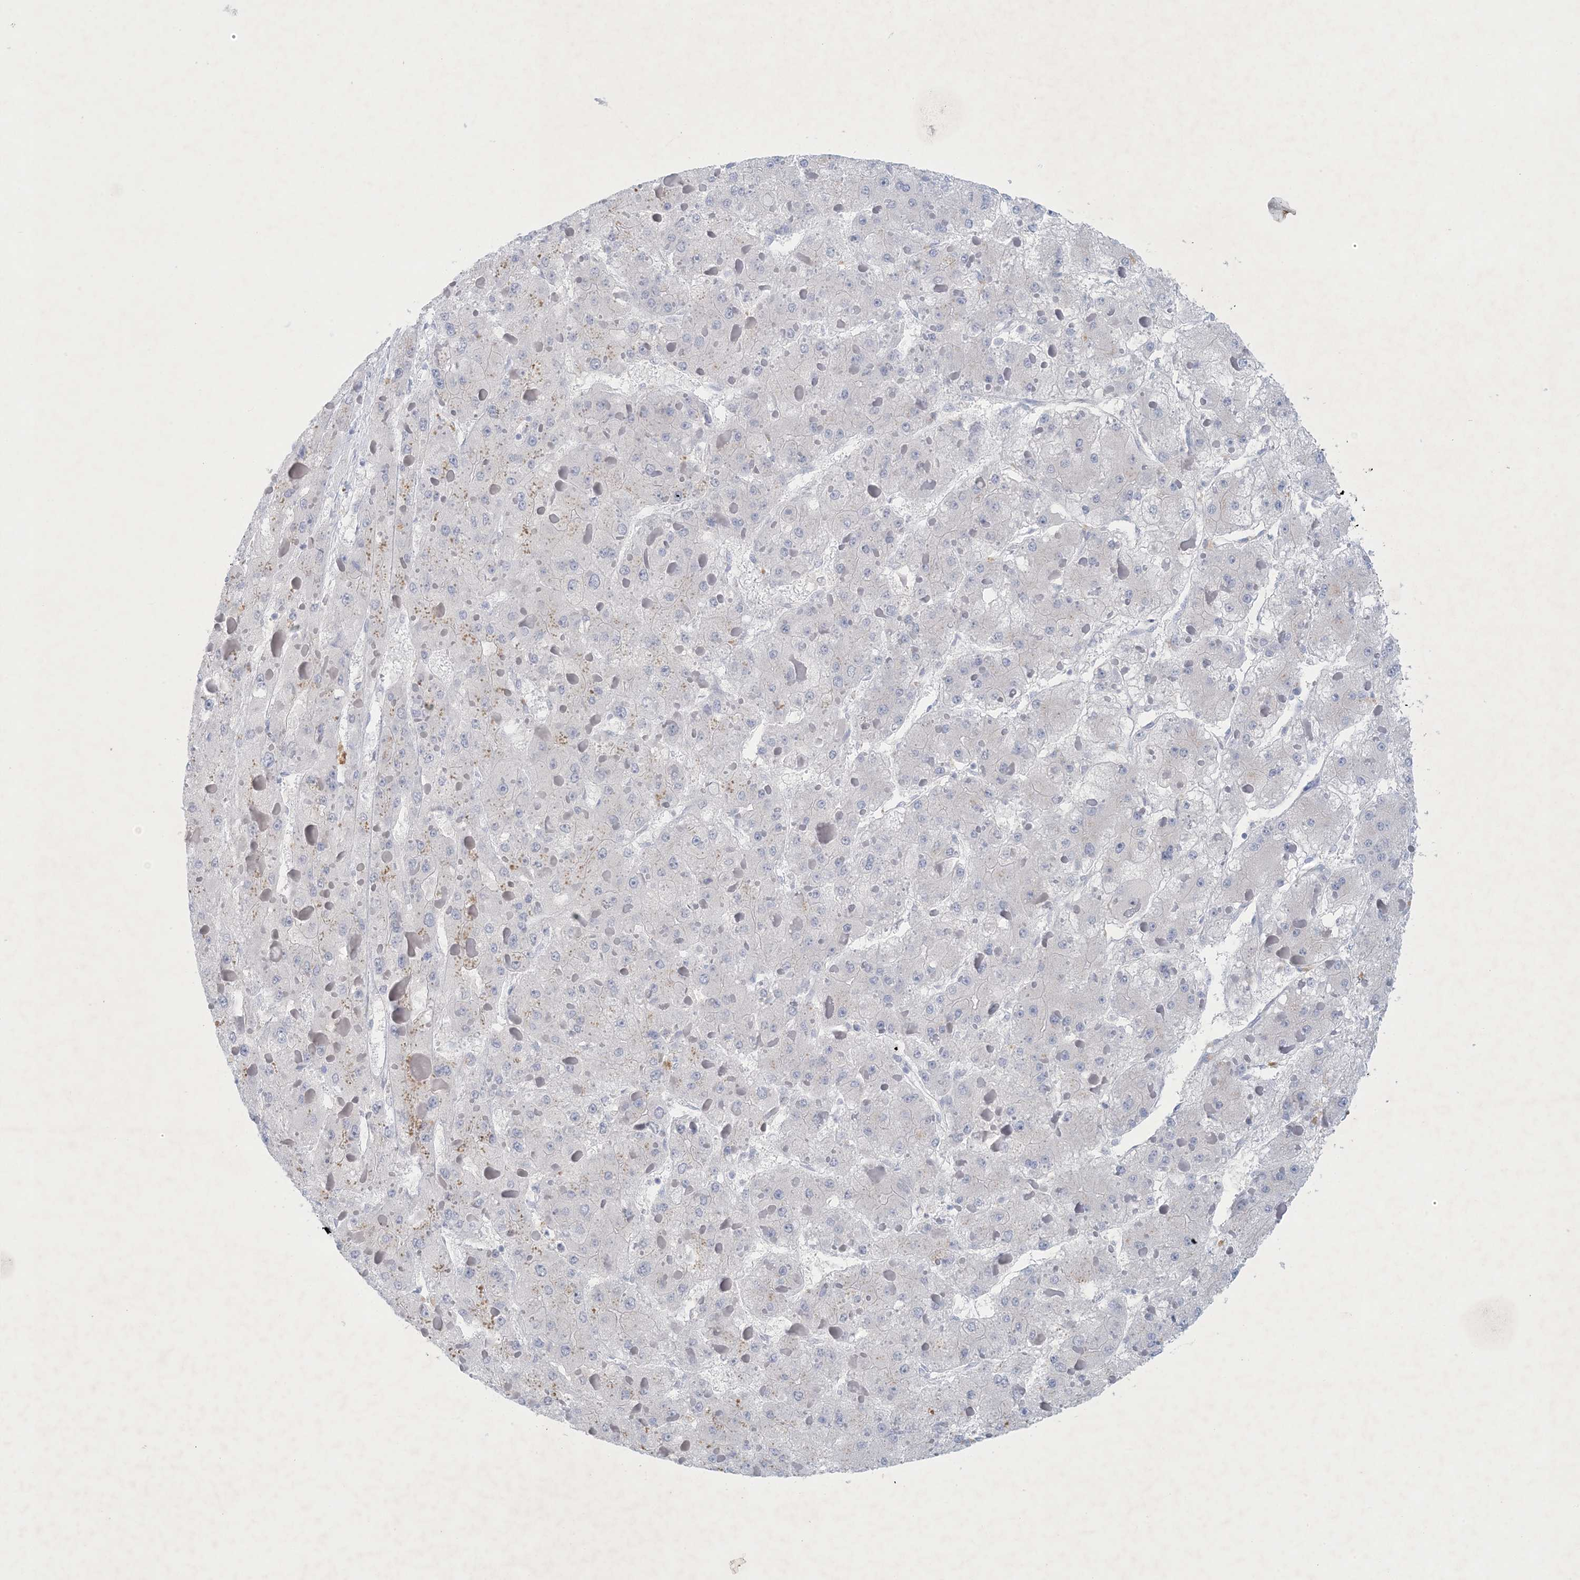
{"staining": {"intensity": "negative", "quantity": "none", "location": "none"}, "tissue": "liver cancer", "cell_type": "Tumor cells", "image_type": "cancer", "snomed": [{"axis": "morphology", "description": "Carcinoma, Hepatocellular, NOS"}, {"axis": "topography", "description": "Liver"}], "caption": "Tumor cells show no significant positivity in liver hepatocellular carcinoma. (Brightfield microscopy of DAB IHC at high magnification).", "gene": "GABRG1", "patient": {"sex": "female", "age": 73}}